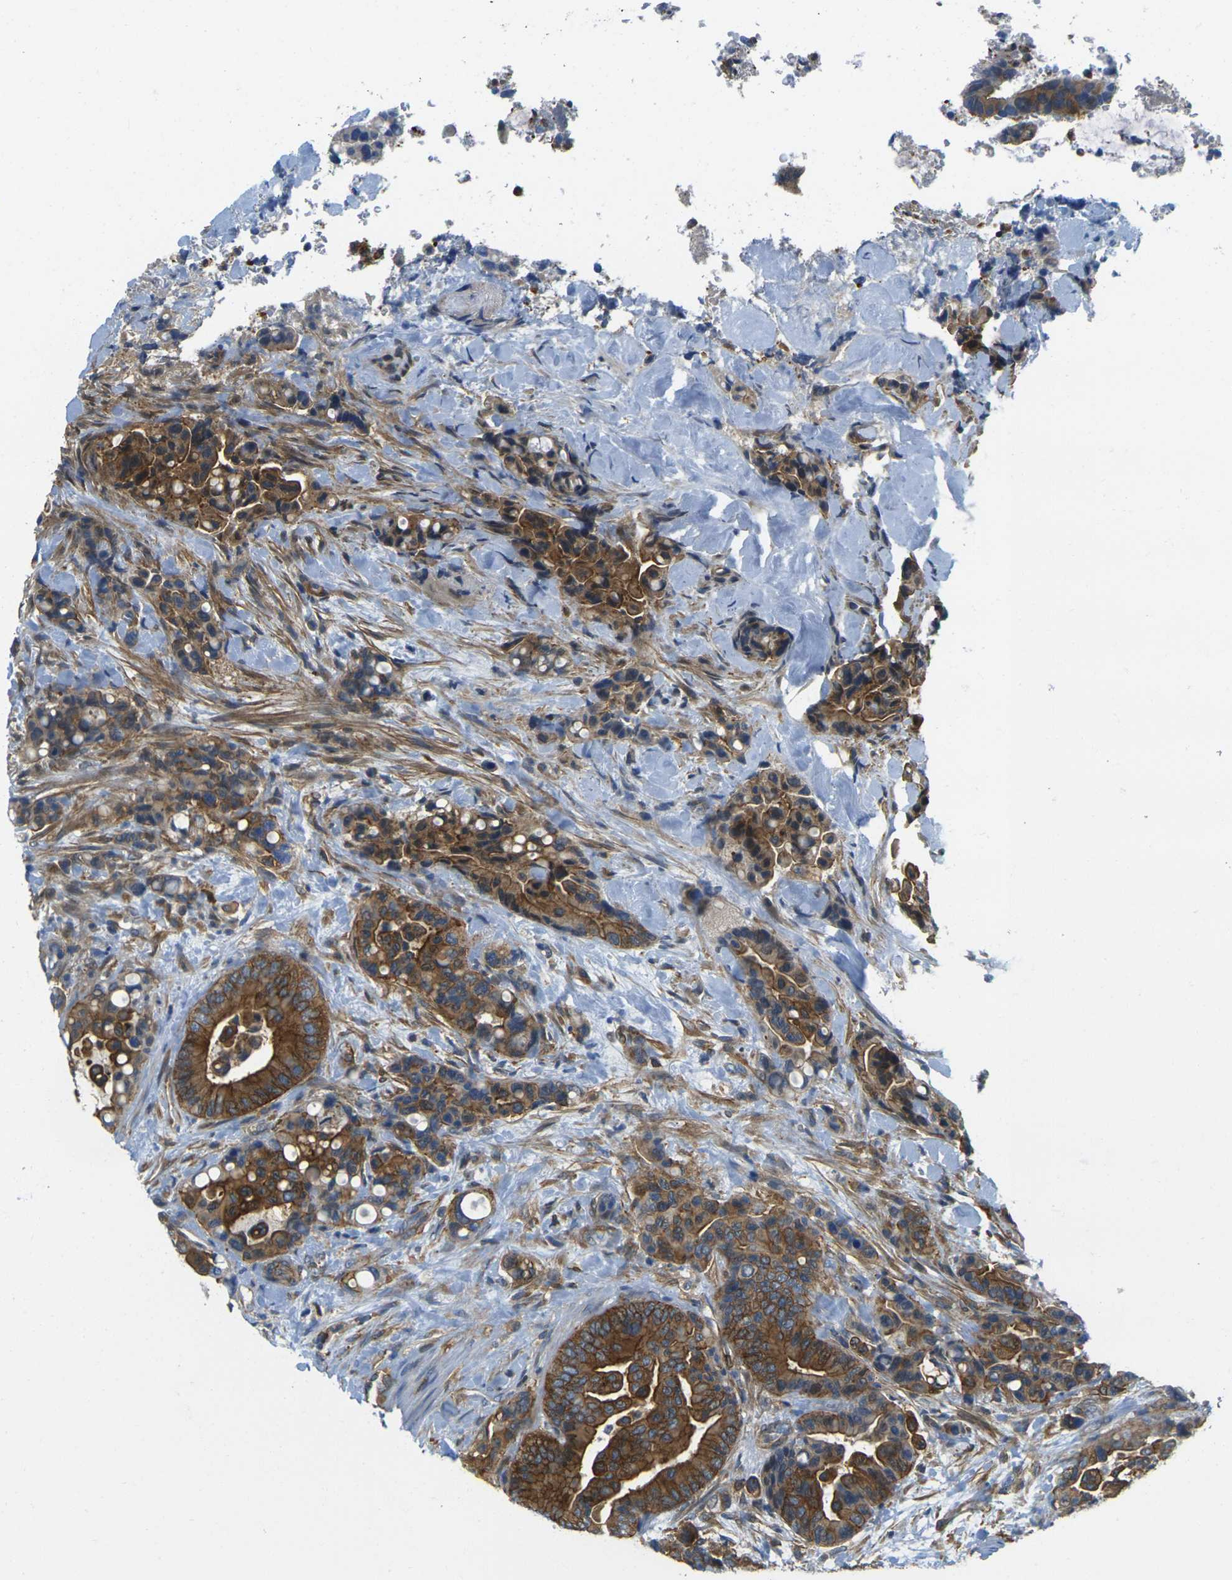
{"staining": {"intensity": "strong", "quantity": ">75%", "location": "cytoplasmic/membranous"}, "tissue": "colorectal cancer", "cell_type": "Tumor cells", "image_type": "cancer", "snomed": [{"axis": "morphology", "description": "Normal tissue, NOS"}, {"axis": "morphology", "description": "Adenocarcinoma, NOS"}, {"axis": "topography", "description": "Colon"}], "caption": "Colorectal adenocarcinoma stained with a brown dye exhibits strong cytoplasmic/membranous positive expression in approximately >75% of tumor cells.", "gene": "LASP1", "patient": {"sex": "male", "age": 82}}